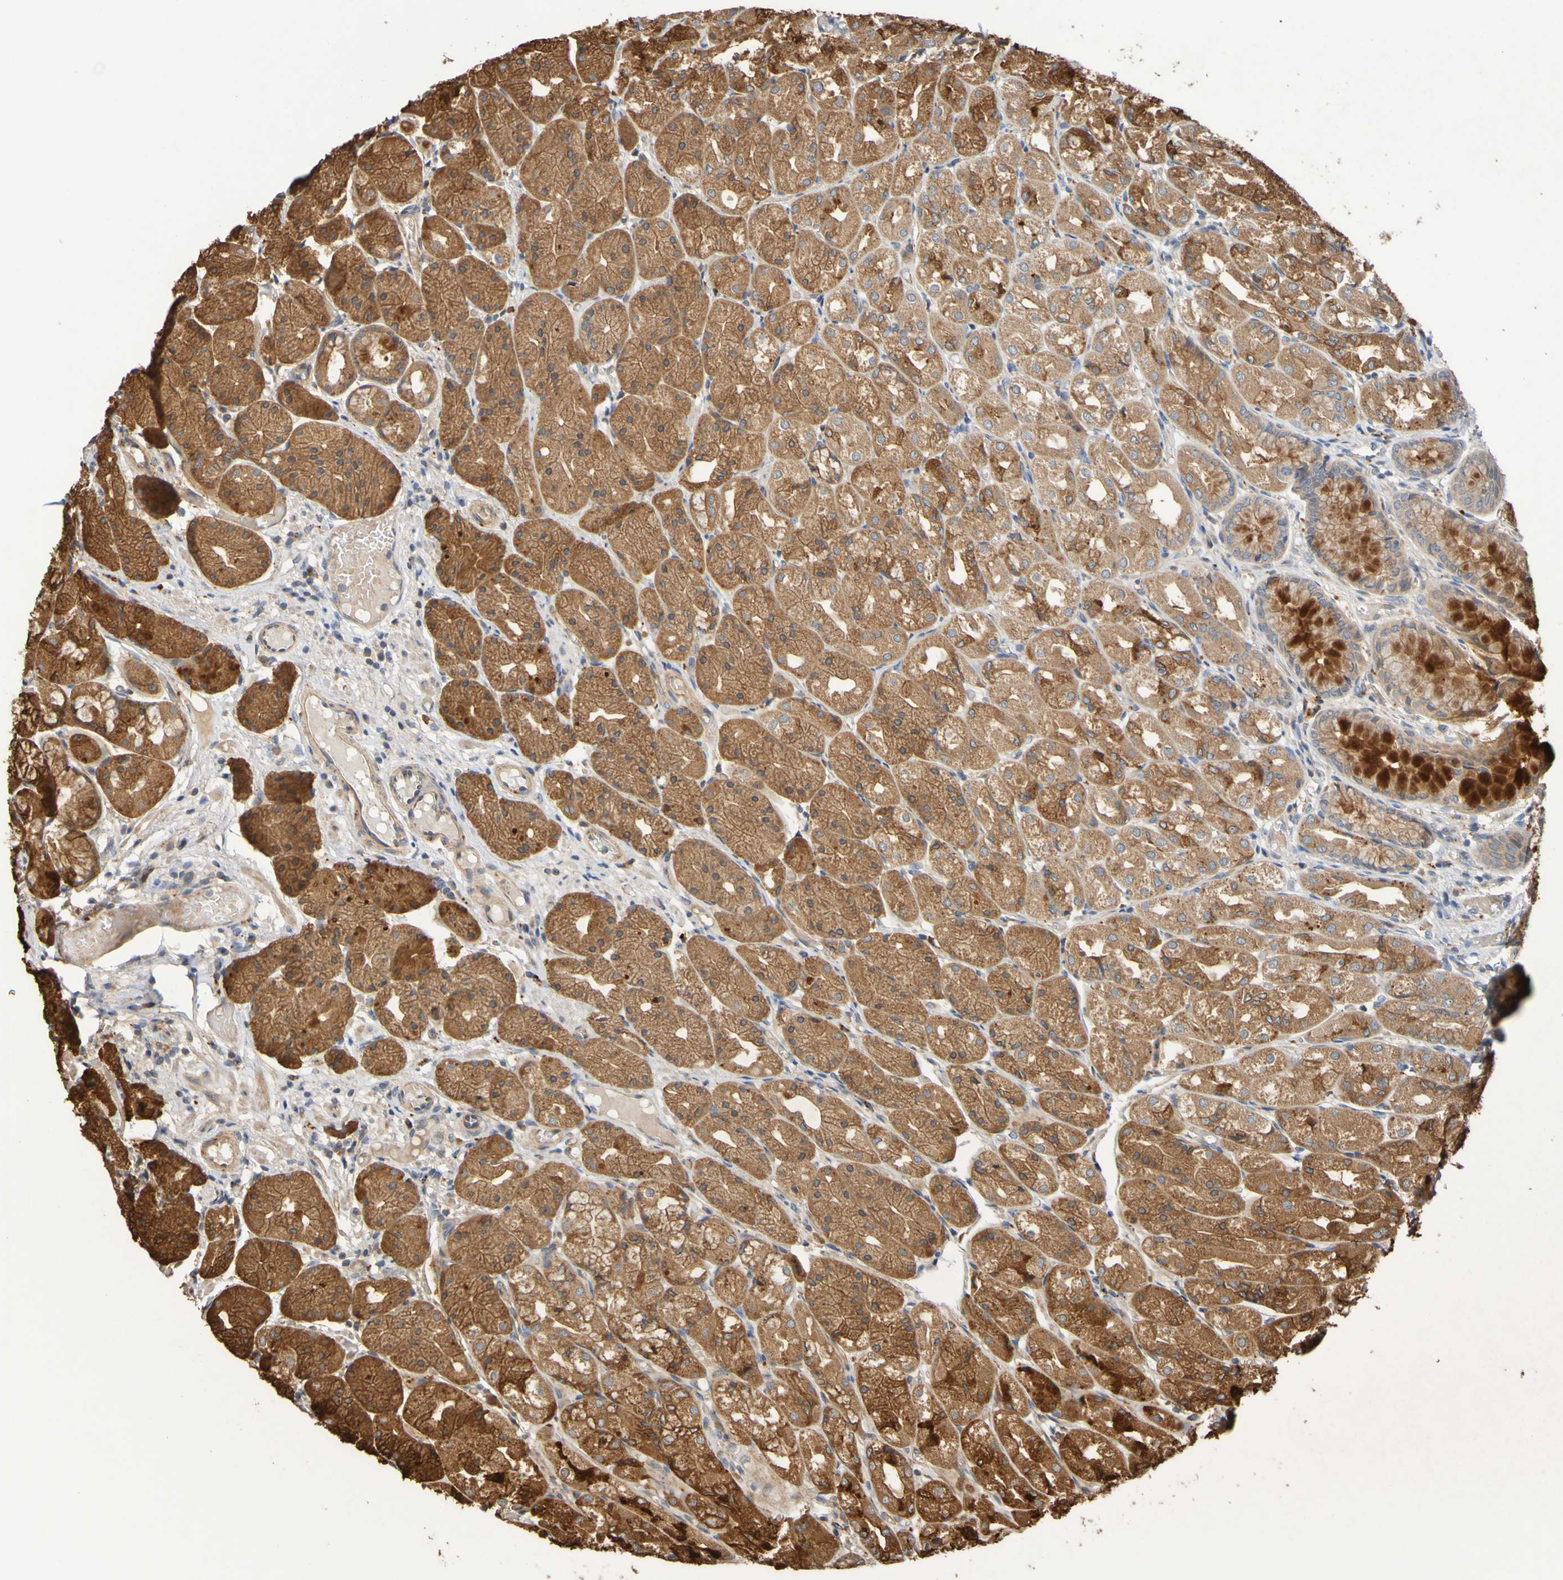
{"staining": {"intensity": "moderate", "quantity": ">75%", "location": "cytoplasmic/membranous"}, "tissue": "stomach", "cell_type": "Glandular cells", "image_type": "normal", "snomed": [{"axis": "morphology", "description": "Normal tissue, NOS"}, {"axis": "topography", "description": "Stomach, upper"}], "caption": "Brown immunohistochemical staining in unremarkable human stomach exhibits moderate cytoplasmic/membranous staining in approximately >75% of glandular cells. (DAB = brown stain, brightfield microscopy at high magnification).", "gene": "UCN", "patient": {"sex": "male", "age": 72}}